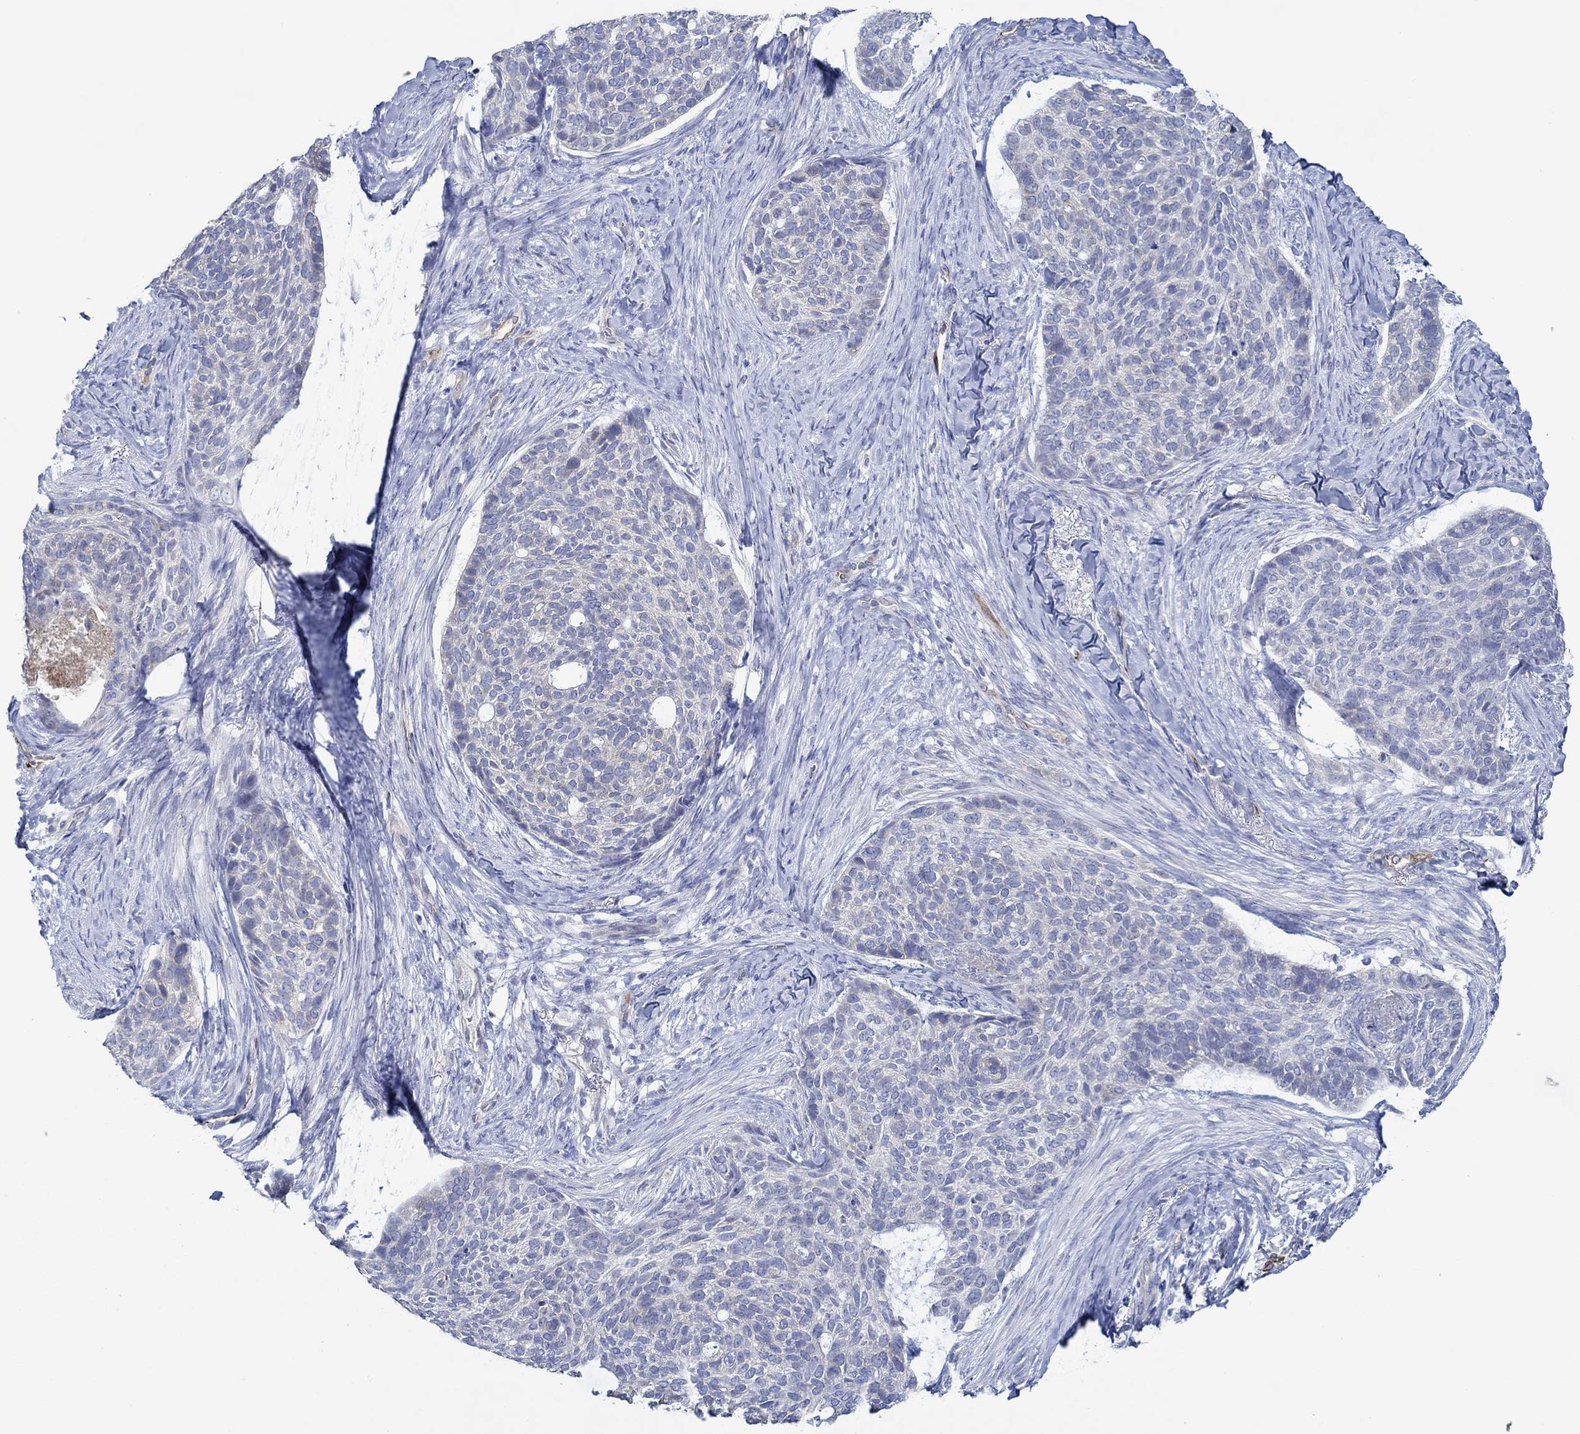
{"staining": {"intensity": "weak", "quantity": "<25%", "location": "cytoplasmic/membranous"}, "tissue": "skin cancer", "cell_type": "Tumor cells", "image_type": "cancer", "snomed": [{"axis": "morphology", "description": "Basal cell carcinoma"}, {"axis": "topography", "description": "Skin"}], "caption": "Immunohistochemistry of basal cell carcinoma (skin) exhibits no staining in tumor cells.", "gene": "SLC27A3", "patient": {"sex": "female", "age": 69}}